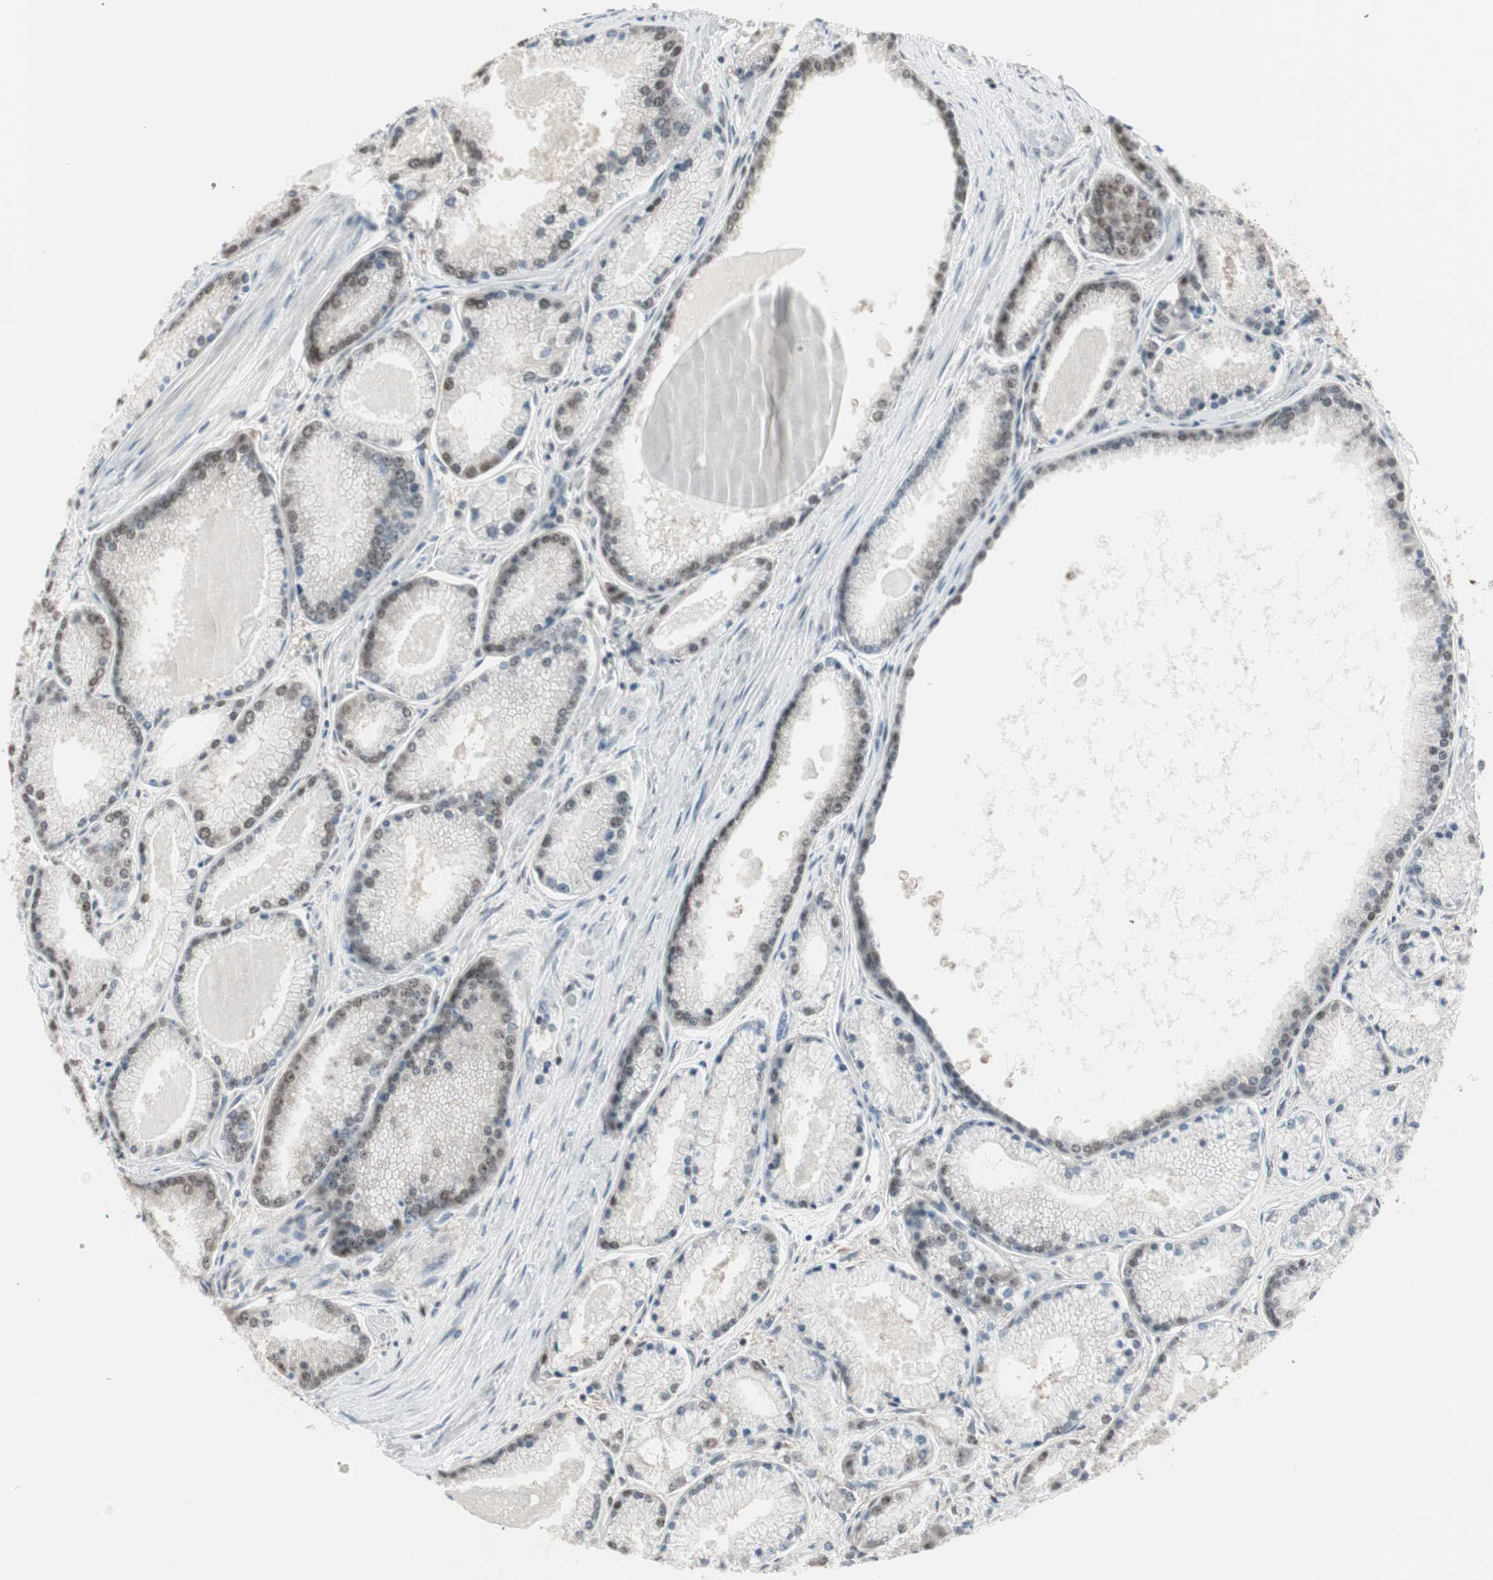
{"staining": {"intensity": "moderate", "quantity": ">75%", "location": "nuclear"}, "tissue": "prostate cancer", "cell_type": "Tumor cells", "image_type": "cancer", "snomed": [{"axis": "morphology", "description": "Adenocarcinoma, High grade"}, {"axis": "topography", "description": "Prostate"}], "caption": "This image shows prostate cancer stained with immunohistochemistry (IHC) to label a protein in brown. The nuclear of tumor cells show moderate positivity for the protein. Nuclei are counter-stained blue.", "gene": "LONP2", "patient": {"sex": "male", "age": 61}}